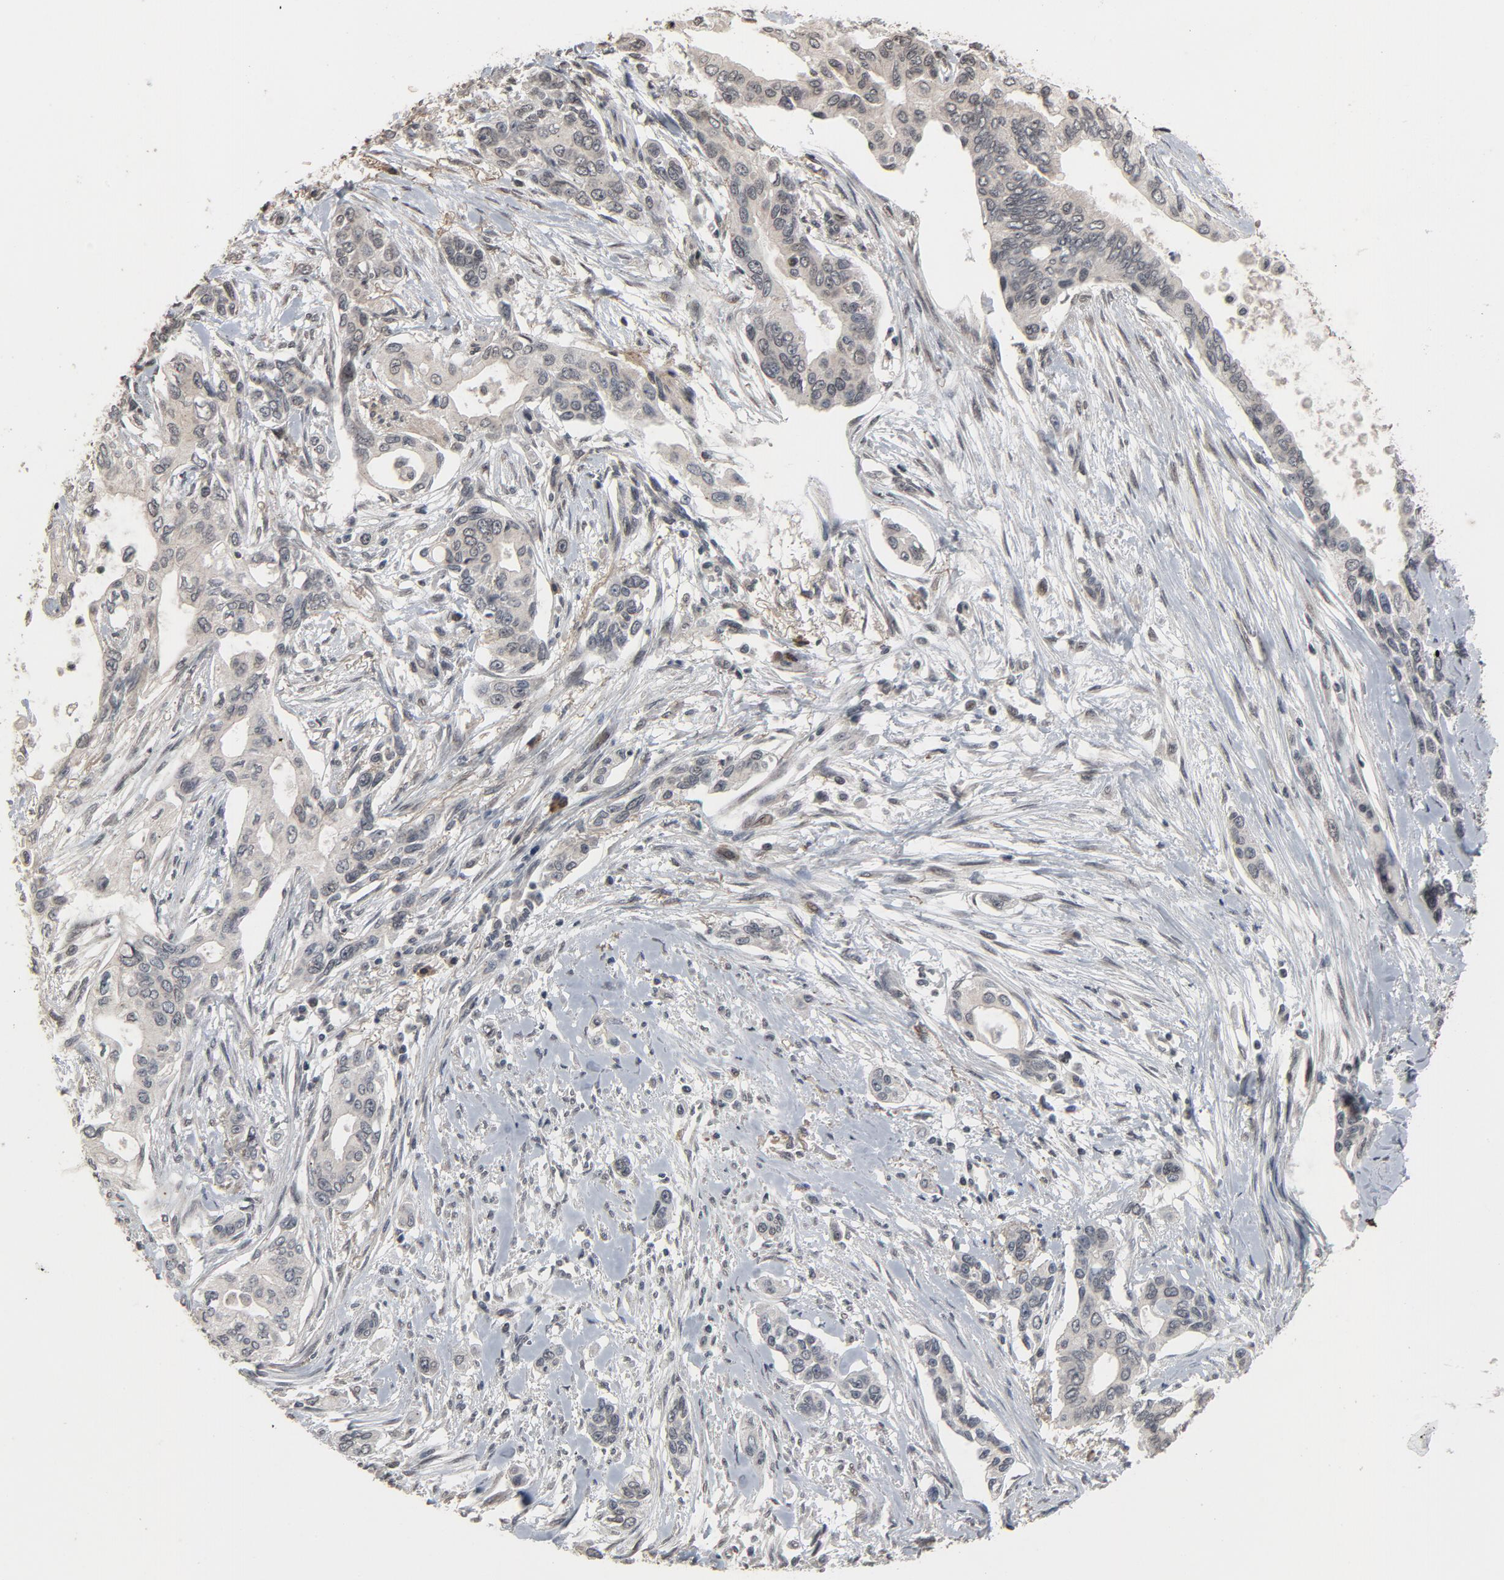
{"staining": {"intensity": "weak", "quantity": "<25%", "location": "cytoplasmic/membranous,nuclear"}, "tissue": "pancreatic cancer", "cell_type": "Tumor cells", "image_type": "cancer", "snomed": [{"axis": "morphology", "description": "Adenocarcinoma, NOS"}, {"axis": "topography", "description": "Pancreas"}], "caption": "IHC of human pancreatic adenocarcinoma shows no positivity in tumor cells.", "gene": "POM121", "patient": {"sex": "female", "age": 60}}